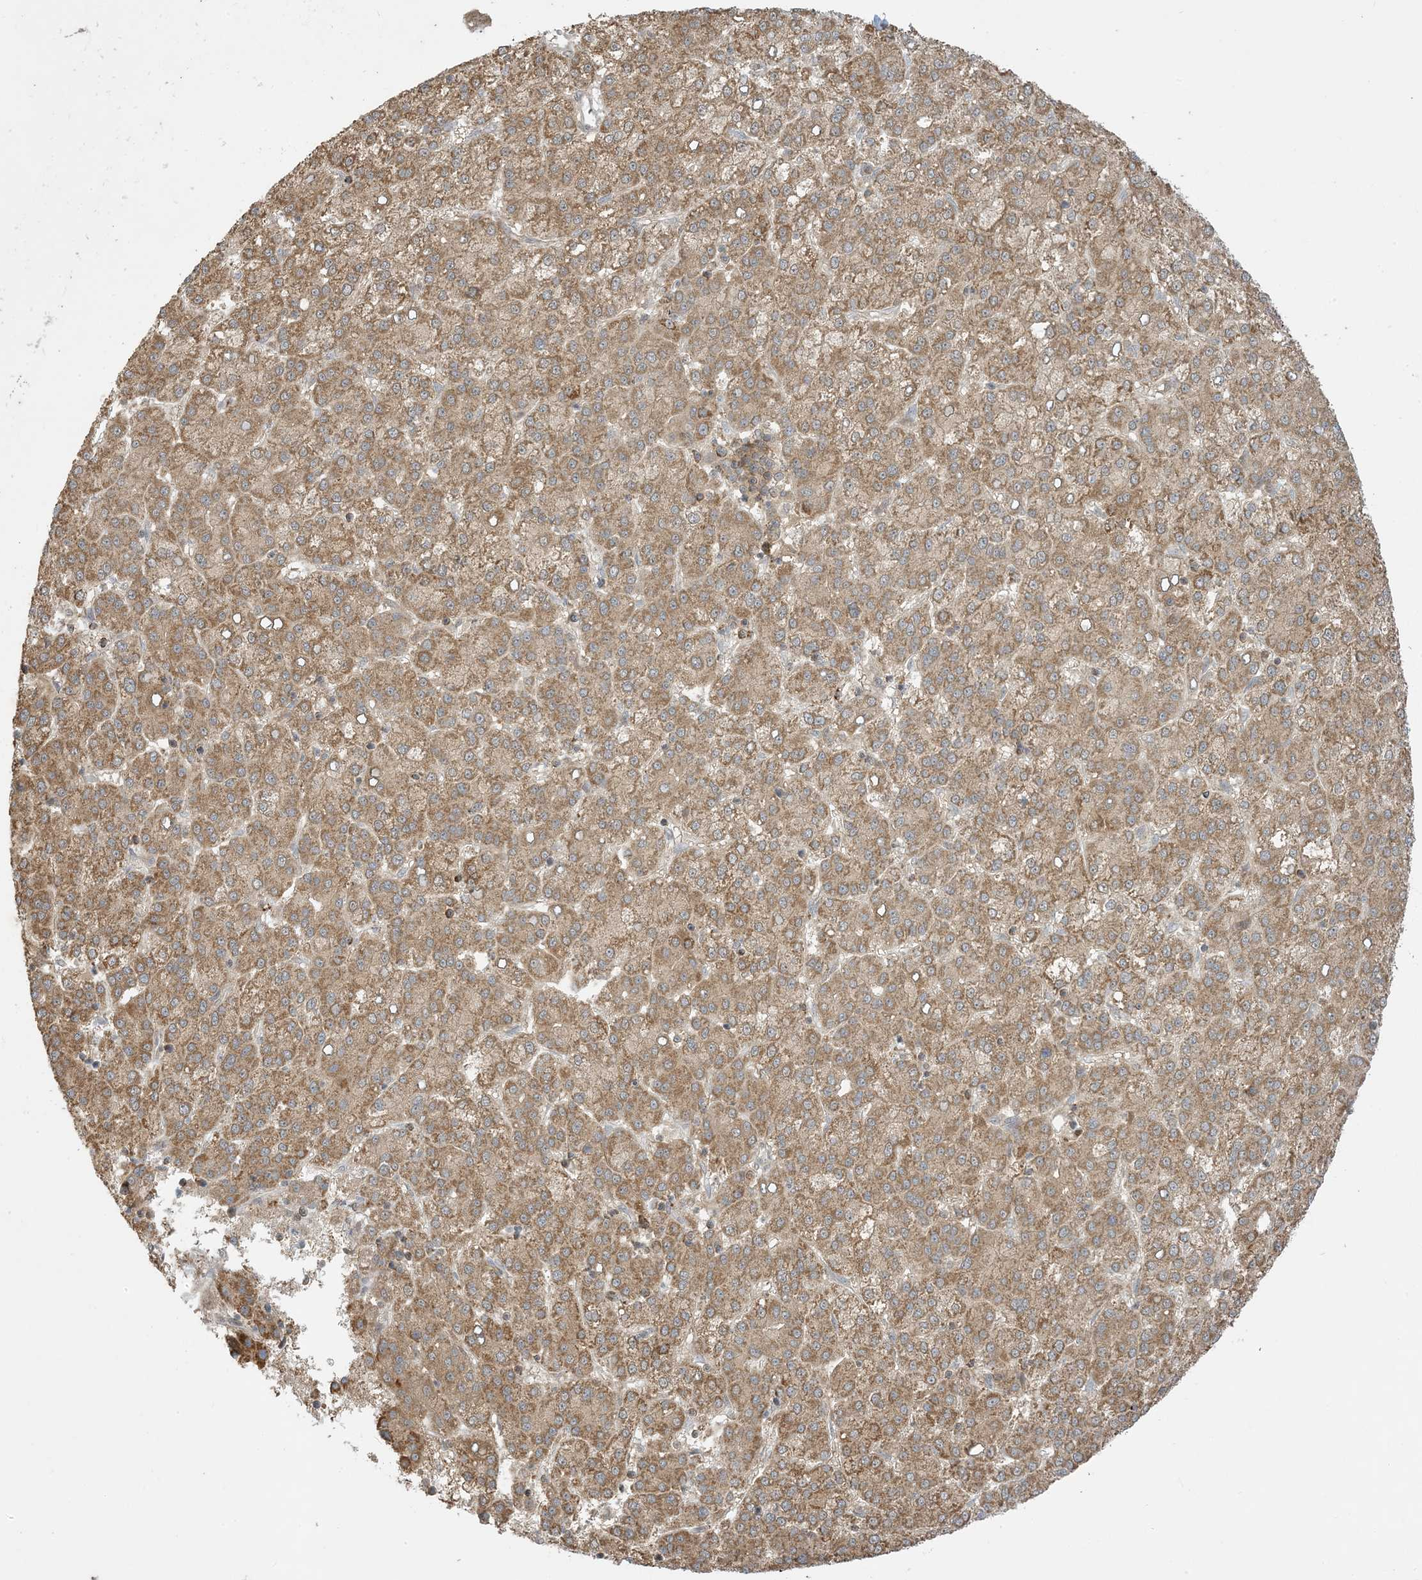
{"staining": {"intensity": "moderate", "quantity": ">75%", "location": "cytoplasmic/membranous"}, "tissue": "liver cancer", "cell_type": "Tumor cells", "image_type": "cancer", "snomed": [{"axis": "morphology", "description": "Carcinoma, Hepatocellular, NOS"}, {"axis": "topography", "description": "Liver"}], "caption": "Immunohistochemistry staining of liver cancer, which demonstrates medium levels of moderate cytoplasmic/membranous staining in about >75% of tumor cells indicating moderate cytoplasmic/membranous protein staining. The staining was performed using DAB (3,3'-diaminobenzidine) (brown) for protein detection and nuclei were counterstained in hematoxylin (blue).", "gene": "PHLDB2", "patient": {"sex": "female", "age": 58}}